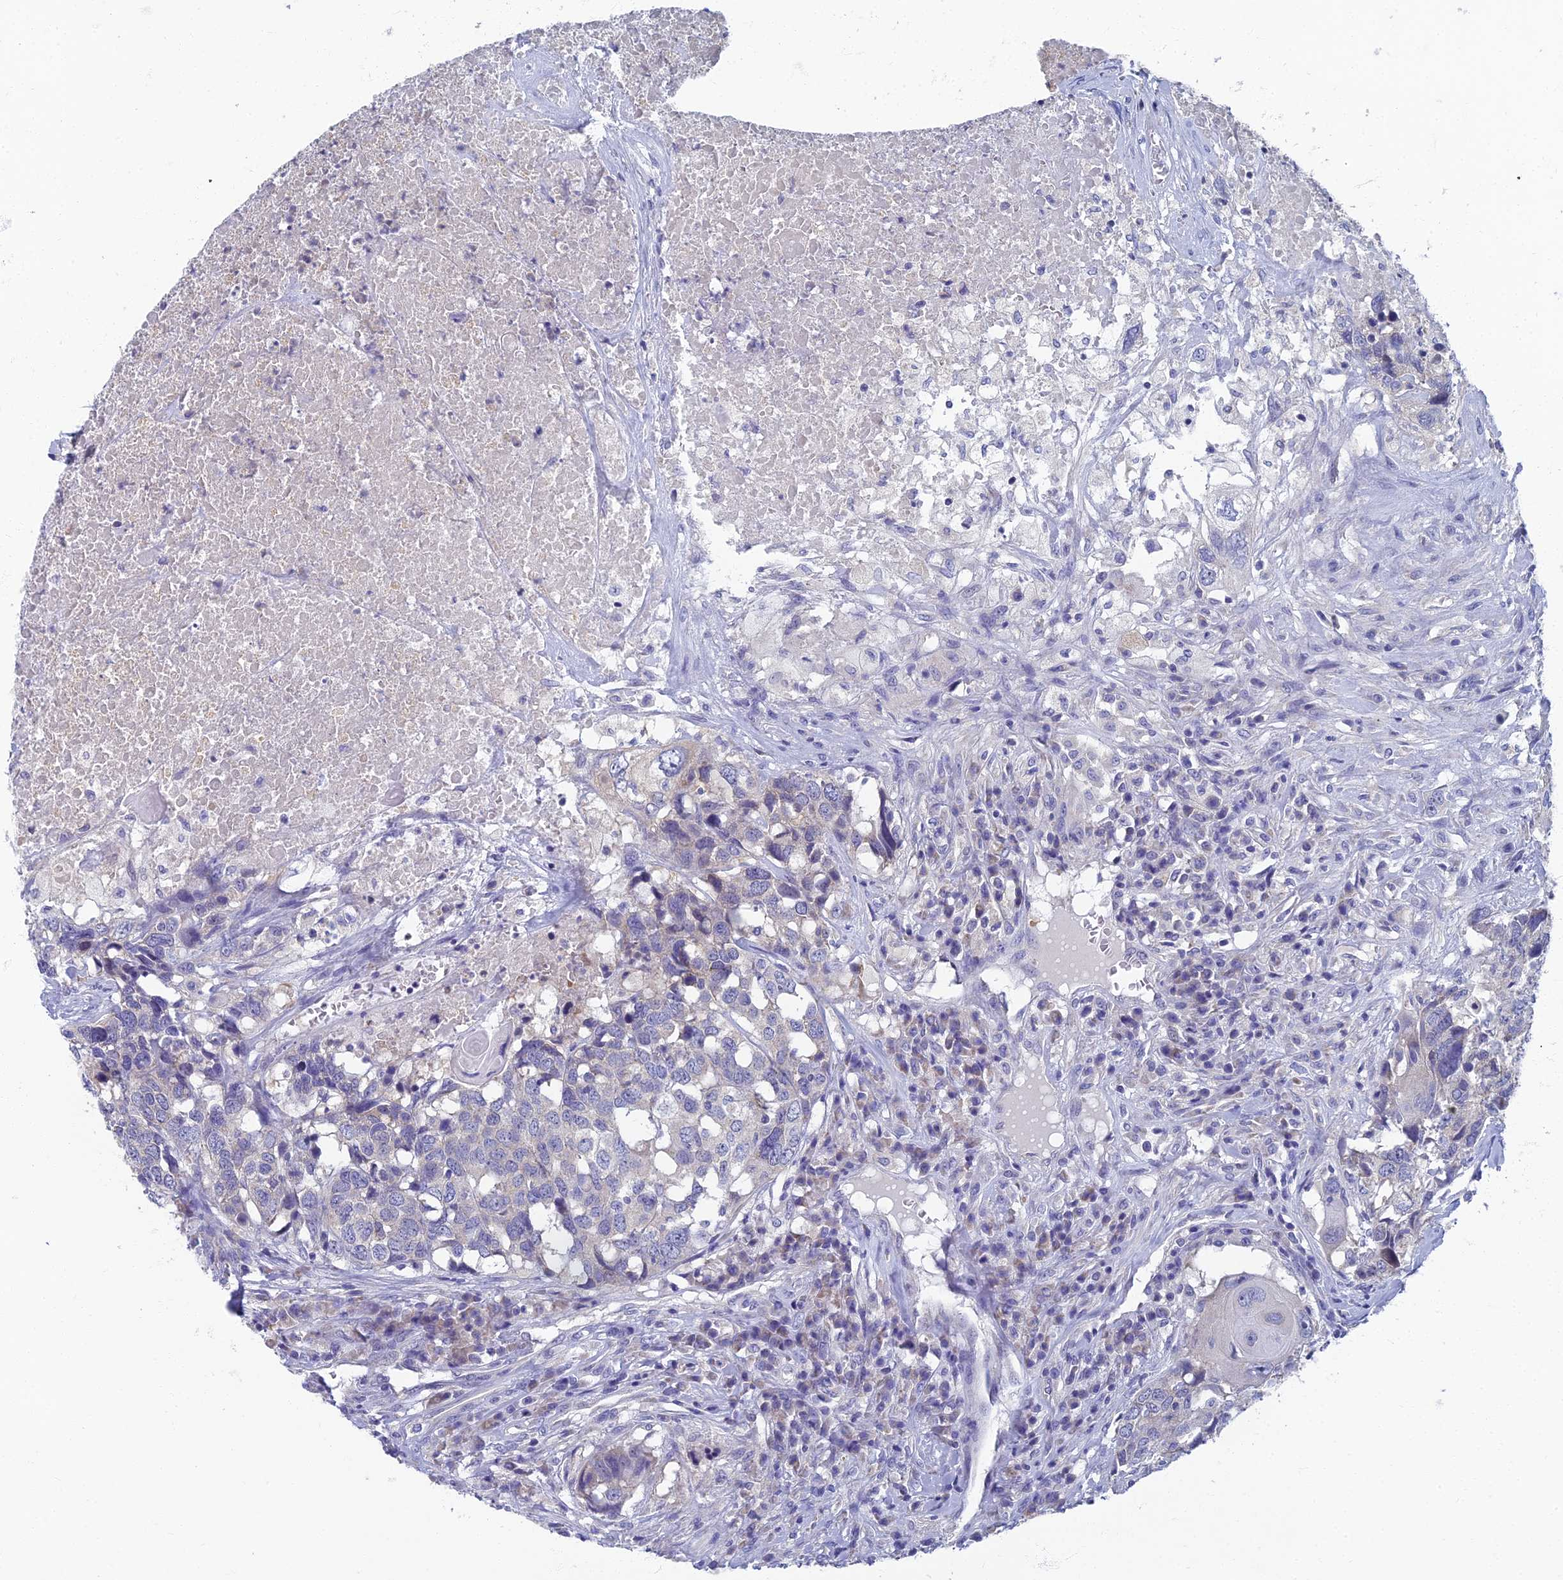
{"staining": {"intensity": "negative", "quantity": "none", "location": "none"}, "tissue": "head and neck cancer", "cell_type": "Tumor cells", "image_type": "cancer", "snomed": [{"axis": "morphology", "description": "Squamous cell carcinoma, NOS"}, {"axis": "topography", "description": "Head-Neck"}], "caption": "Image shows no significant protein positivity in tumor cells of head and neck cancer.", "gene": "SPIN4", "patient": {"sex": "male", "age": 66}}